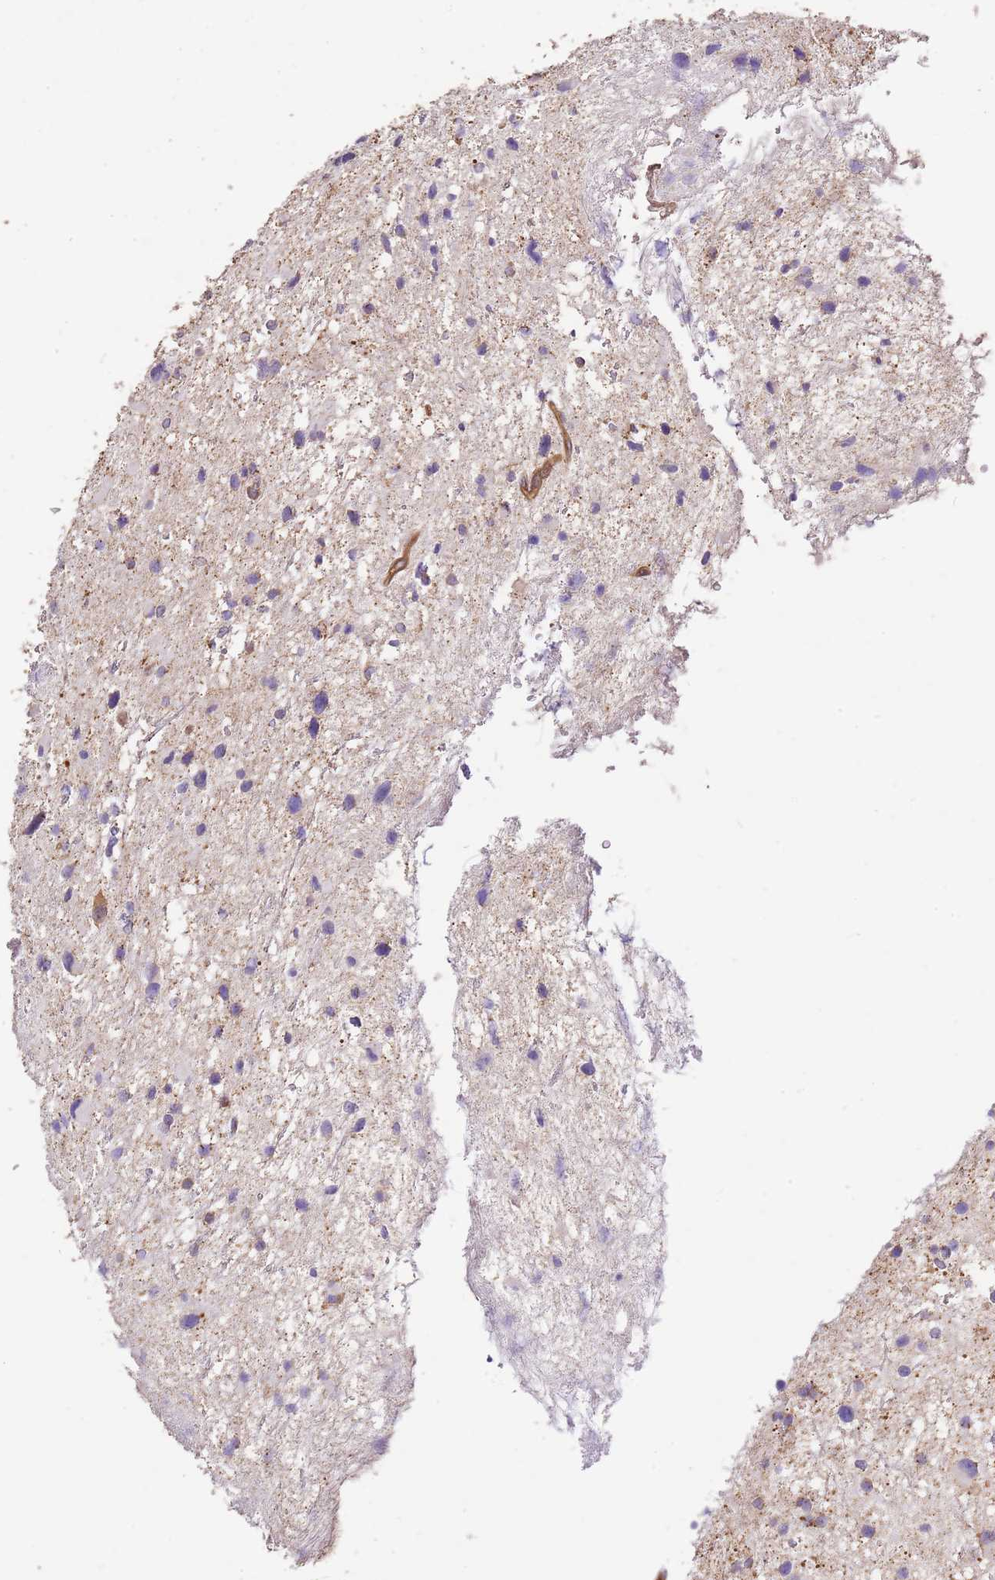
{"staining": {"intensity": "weak", "quantity": "<25%", "location": "cytoplasmic/membranous"}, "tissue": "glioma", "cell_type": "Tumor cells", "image_type": "cancer", "snomed": [{"axis": "morphology", "description": "Glioma, malignant, Low grade"}, {"axis": "topography", "description": "Brain"}], "caption": "This is a image of IHC staining of glioma, which shows no expression in tumor cells.", "gene": "DOCK9", "patient": {"sex": "female", "age": 32}}